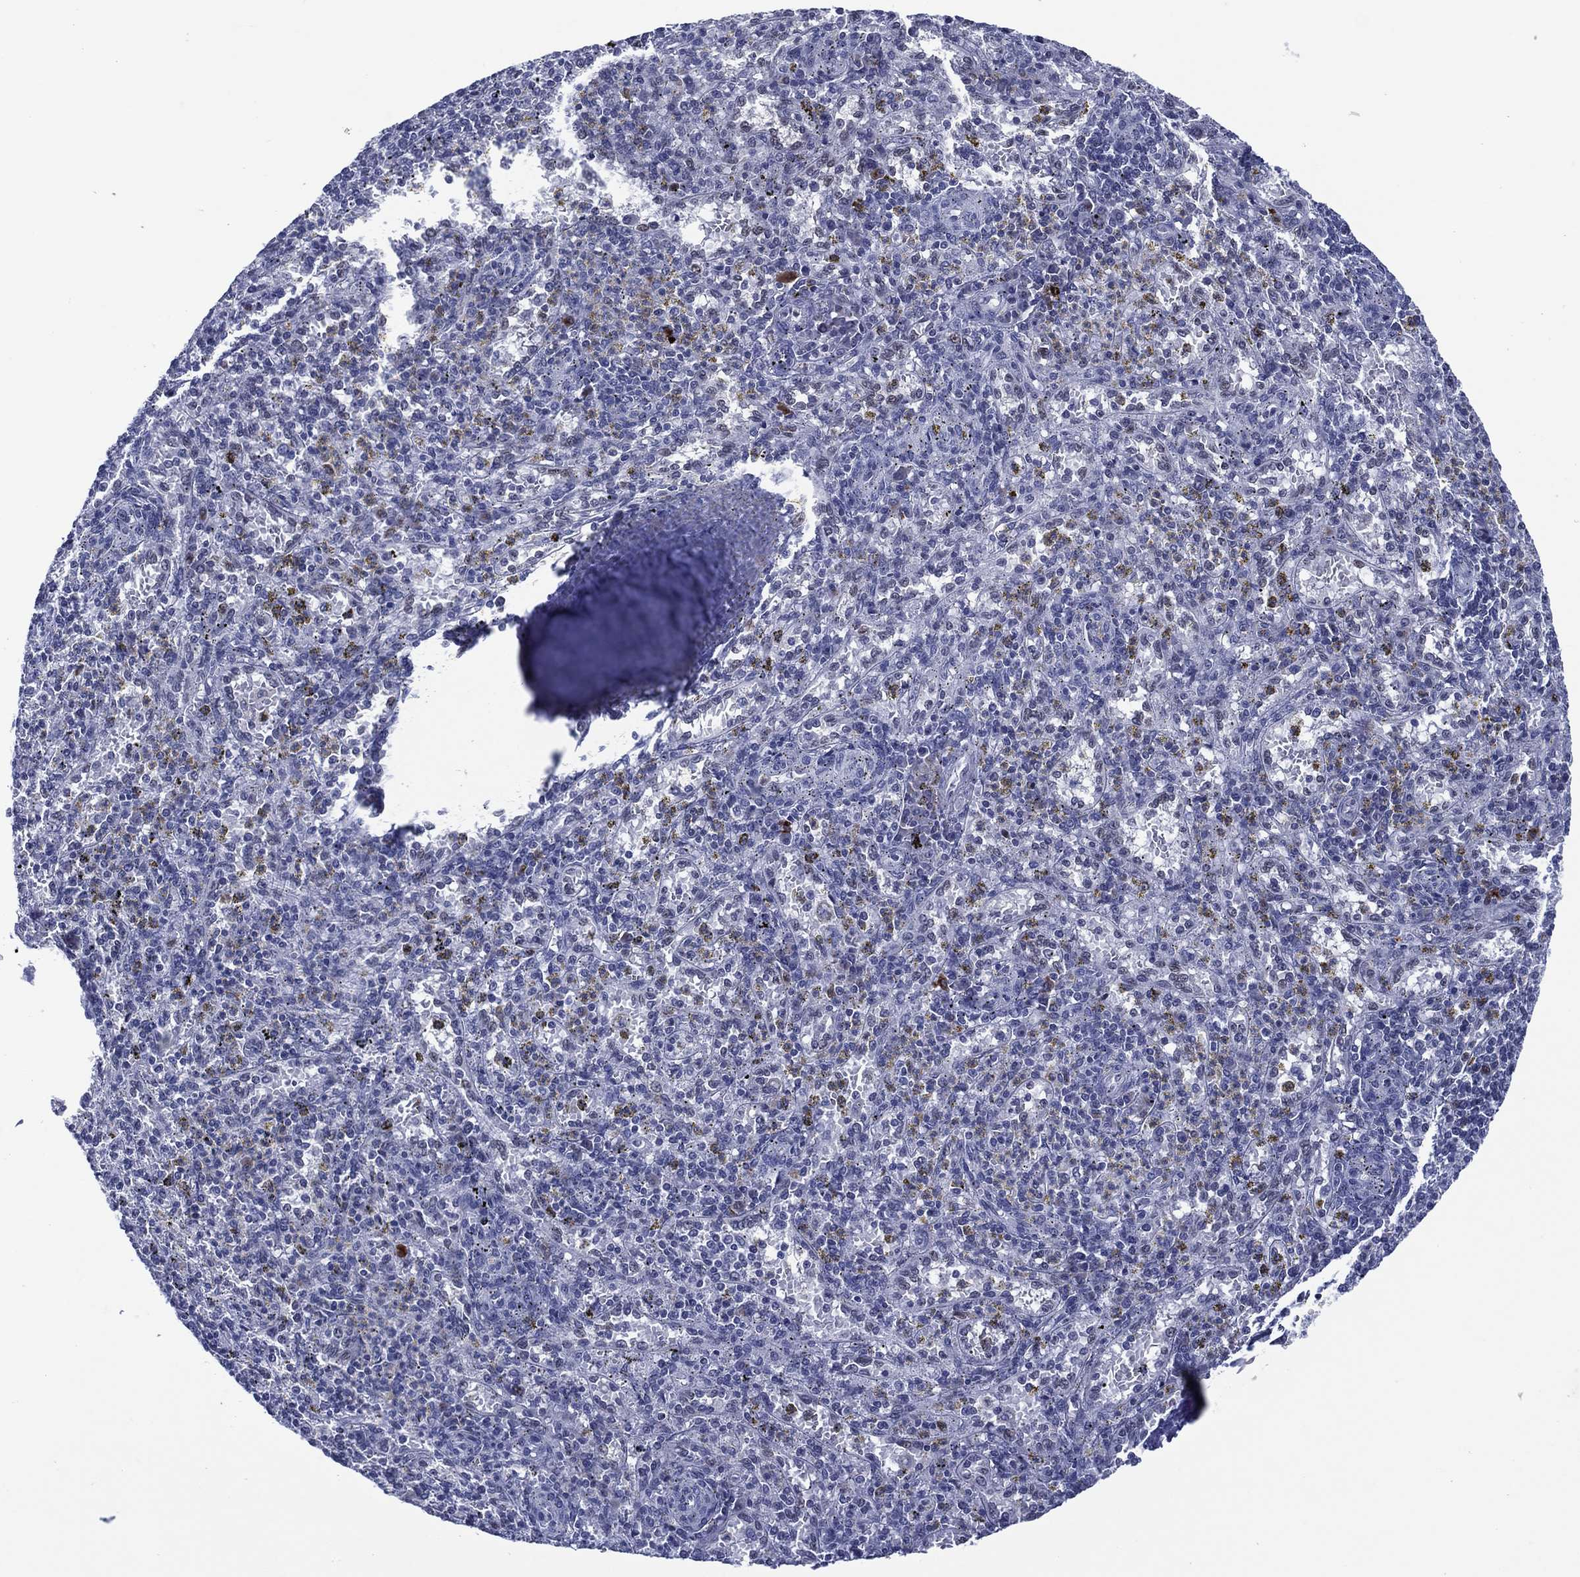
{"staining": {"intensity": "negative", "quantity": "none", "location": "none"}, "tissue": "spleen", "cell_type": "Cells in red pulp", "image_type": "normal", "snomed": [{"axis": "morphology", "description": "Normal tissue, NOS"}, {"axis": "topography", "description": "Spleen"}], "caption": "Spleen stained for a protein using immunohistochemistry exhibits no staining cells in red pulp.", "gene": "GATA6", "patient": {"sex": "male", "age": 60}}